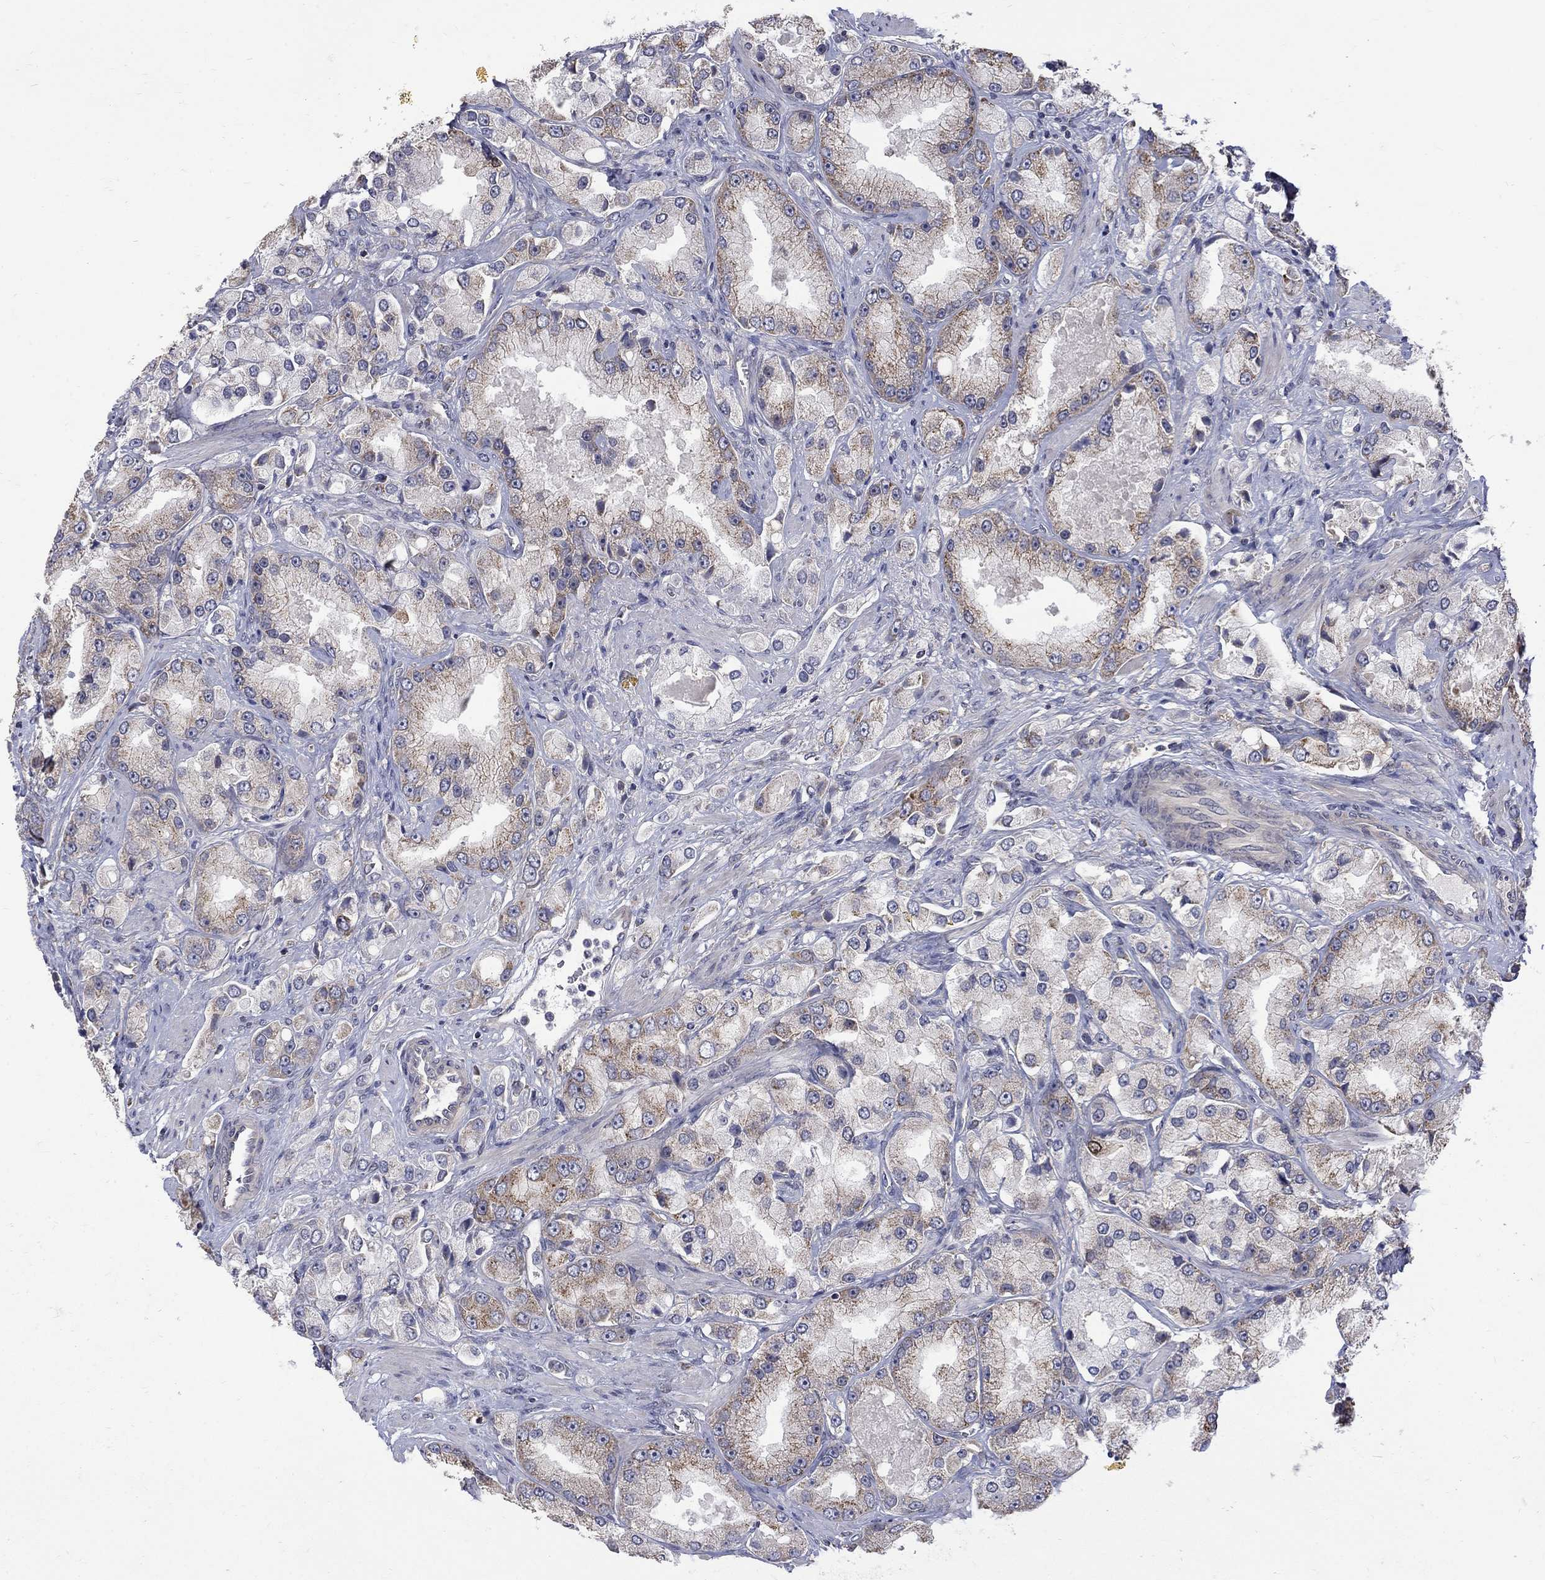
{"staining": {"intensity": "moderate", "quantity": "<25%", "location": "cytoplasmic/membranous"}, "tissue": "prostate cancer", "cell_type": "Tumor cells", "image_type": "cancer", "snomed": [{"axis": "morphology", "description": "Adenocarcinoma, NOS"}, {"axis": "topography", "description": "Prostate and seminal vesicle, NOS"}, {"axis": "topography", "description": "Prostate"}], "caption": "Adenocarcinoma (prostate) tissue shows moderate cytoplasmic/membranous staining in approximately <25% of tumor cells, visualized by immunohistochemistry. The staining was performed using DAB (3,3'-diaminobenzidine) to visualize the protein expression in brown, while the nuclei were stained in blue with hematoxylin (Magnification: 20x).", "gene": "SH2B1", "patient": {"sex": "male", "age": 64}}